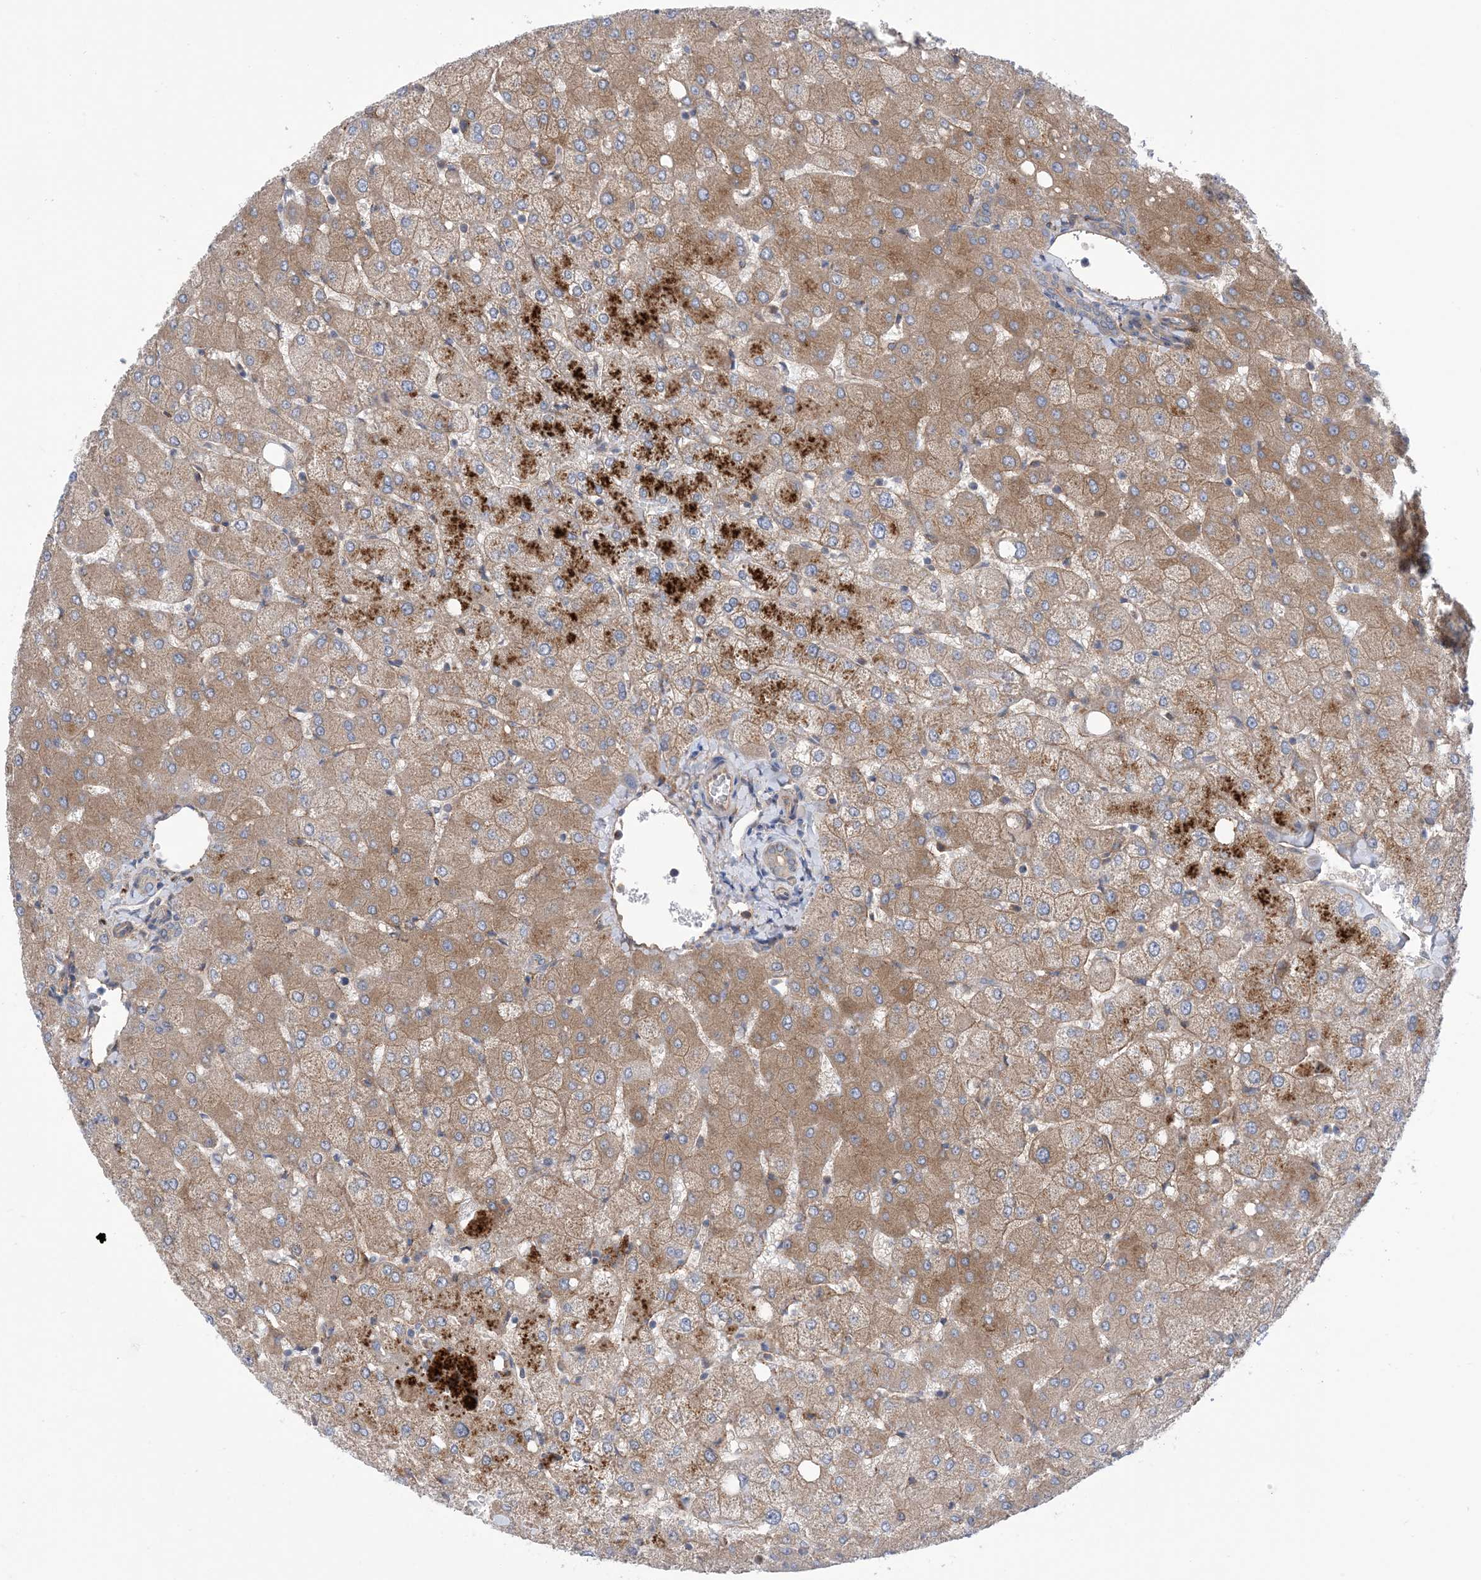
{"staining": {"intensity": "weak", "quantity": "25%-75%", "location": "cytoplasmic/membranous"}, "tissue": "liver", "cell_type": "Cholangiocytes", "image_type": "normal", "snomed": [{"axis": "morphology", "description": "Normal tissue, NOS"}, {"axis": "topography", "description": "Liver"}], "caption": "A high-resolution histopathology image shows IHC staining of benign liver, which displays weak cytoplasmic/membranous staining in approximately 25%-75% of cholangiocytes.", "gene": "EHBP1", "patient": {"sex": "female", "age": 54}}